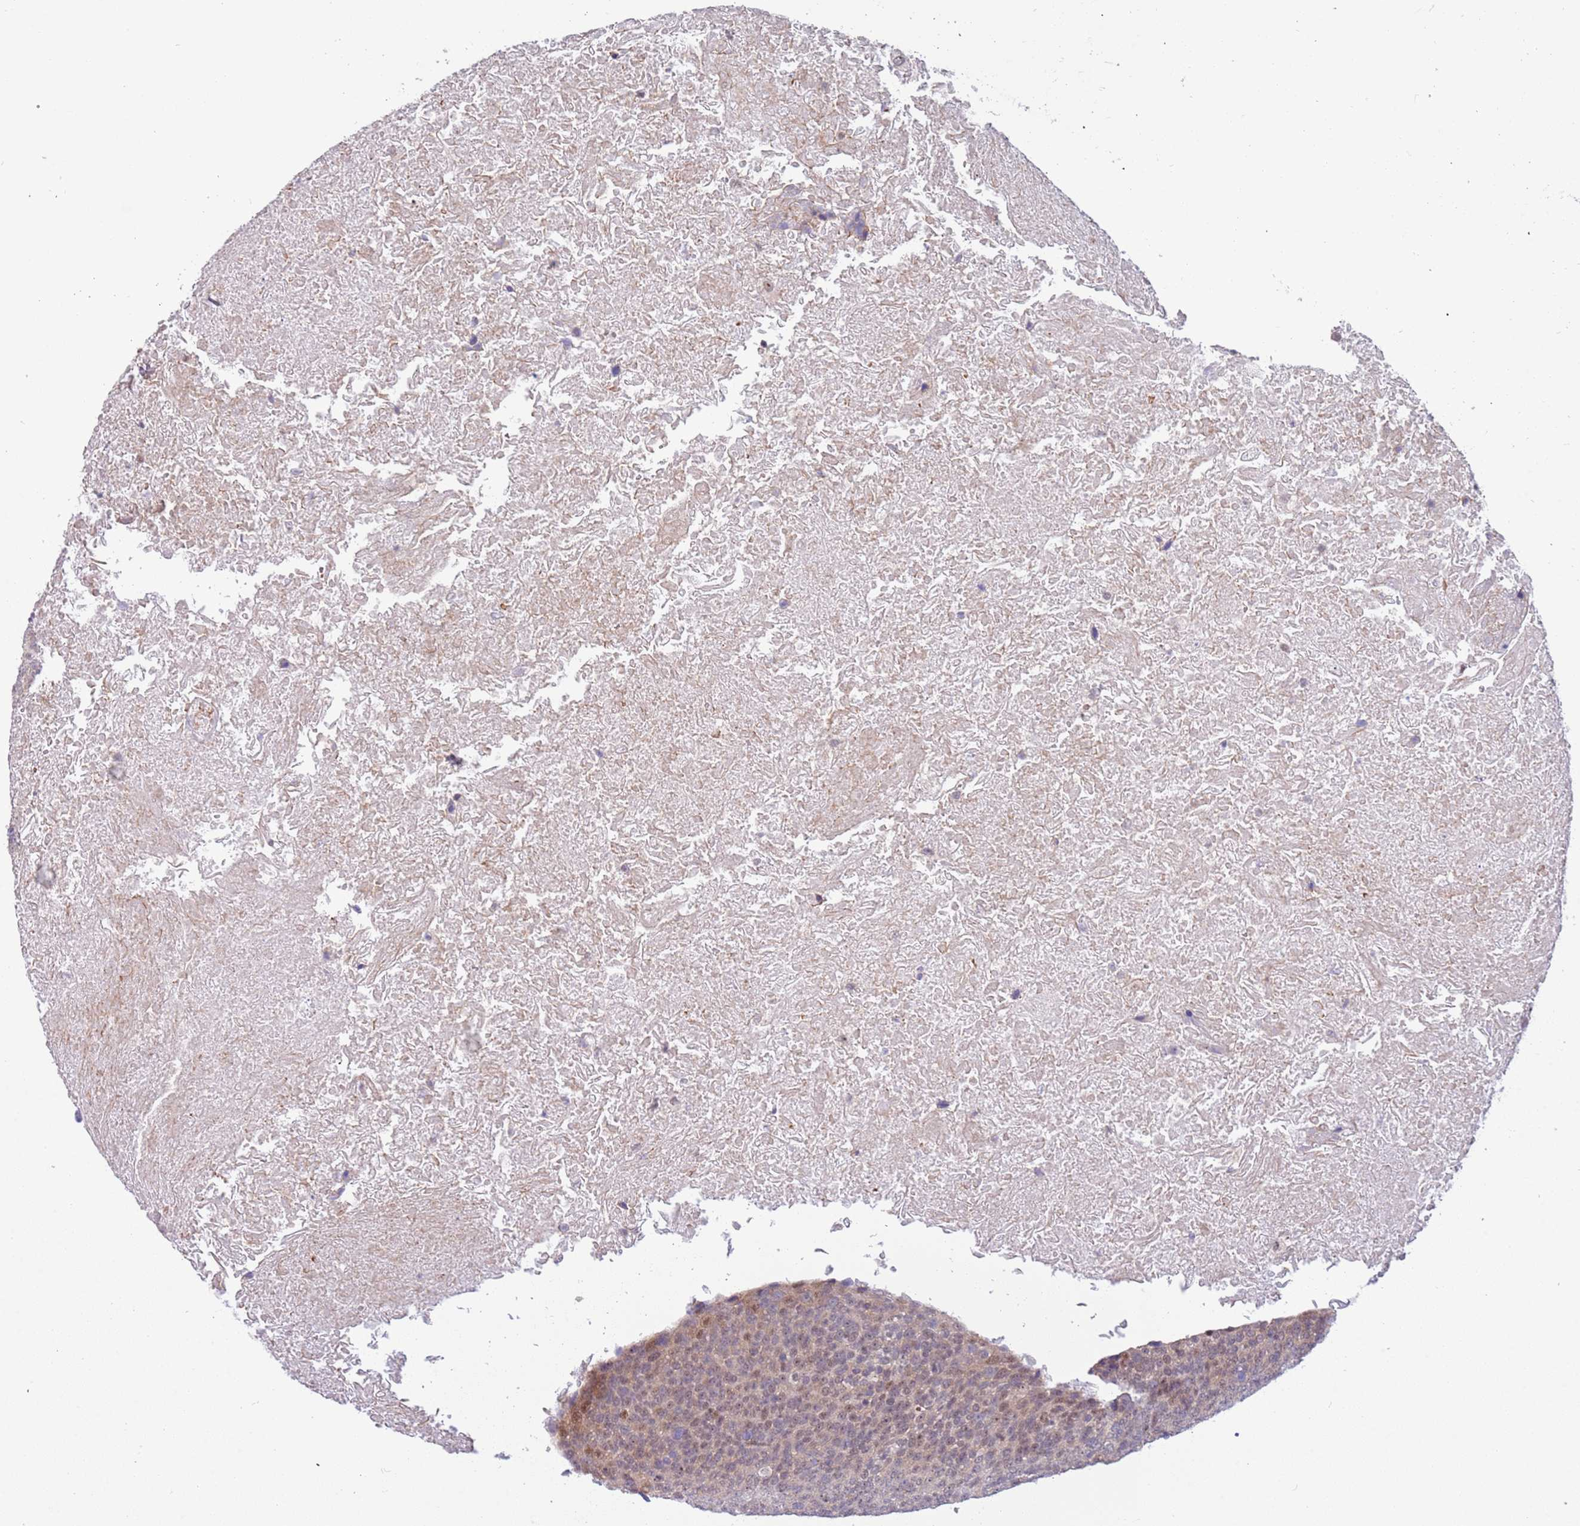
{"staining": {"intensity": "weak", "quantity": "25%-75%", "location": "cytoplasmic/membranous,nuclear"}, "tissue": "head and neck cancer", "cell_type": "Tumor cells", "image_type": "cancer", "snomed": [{"axis": "morphology", "description": "Squamous cell carcinoma, NOS"}, {"axis": "morphology", "description": "Squamous cell carcinoma, metastatic, NOS"}, {"axis": "topography", "description": "Lymph node"}, {"axis": "topography", "description": "Head-Neck"}], "caption": "DAB (3,3'-diaminobenzidine) immunohistochemical staining of head and neck metastatic squamous cell carcinoma displays weak cytoplasmic/membranous and nuclear protein expression in about 25%-75% of tumor cells.", "gene": "LRMDA", "patient": {"sex": "male", "age": 62}}